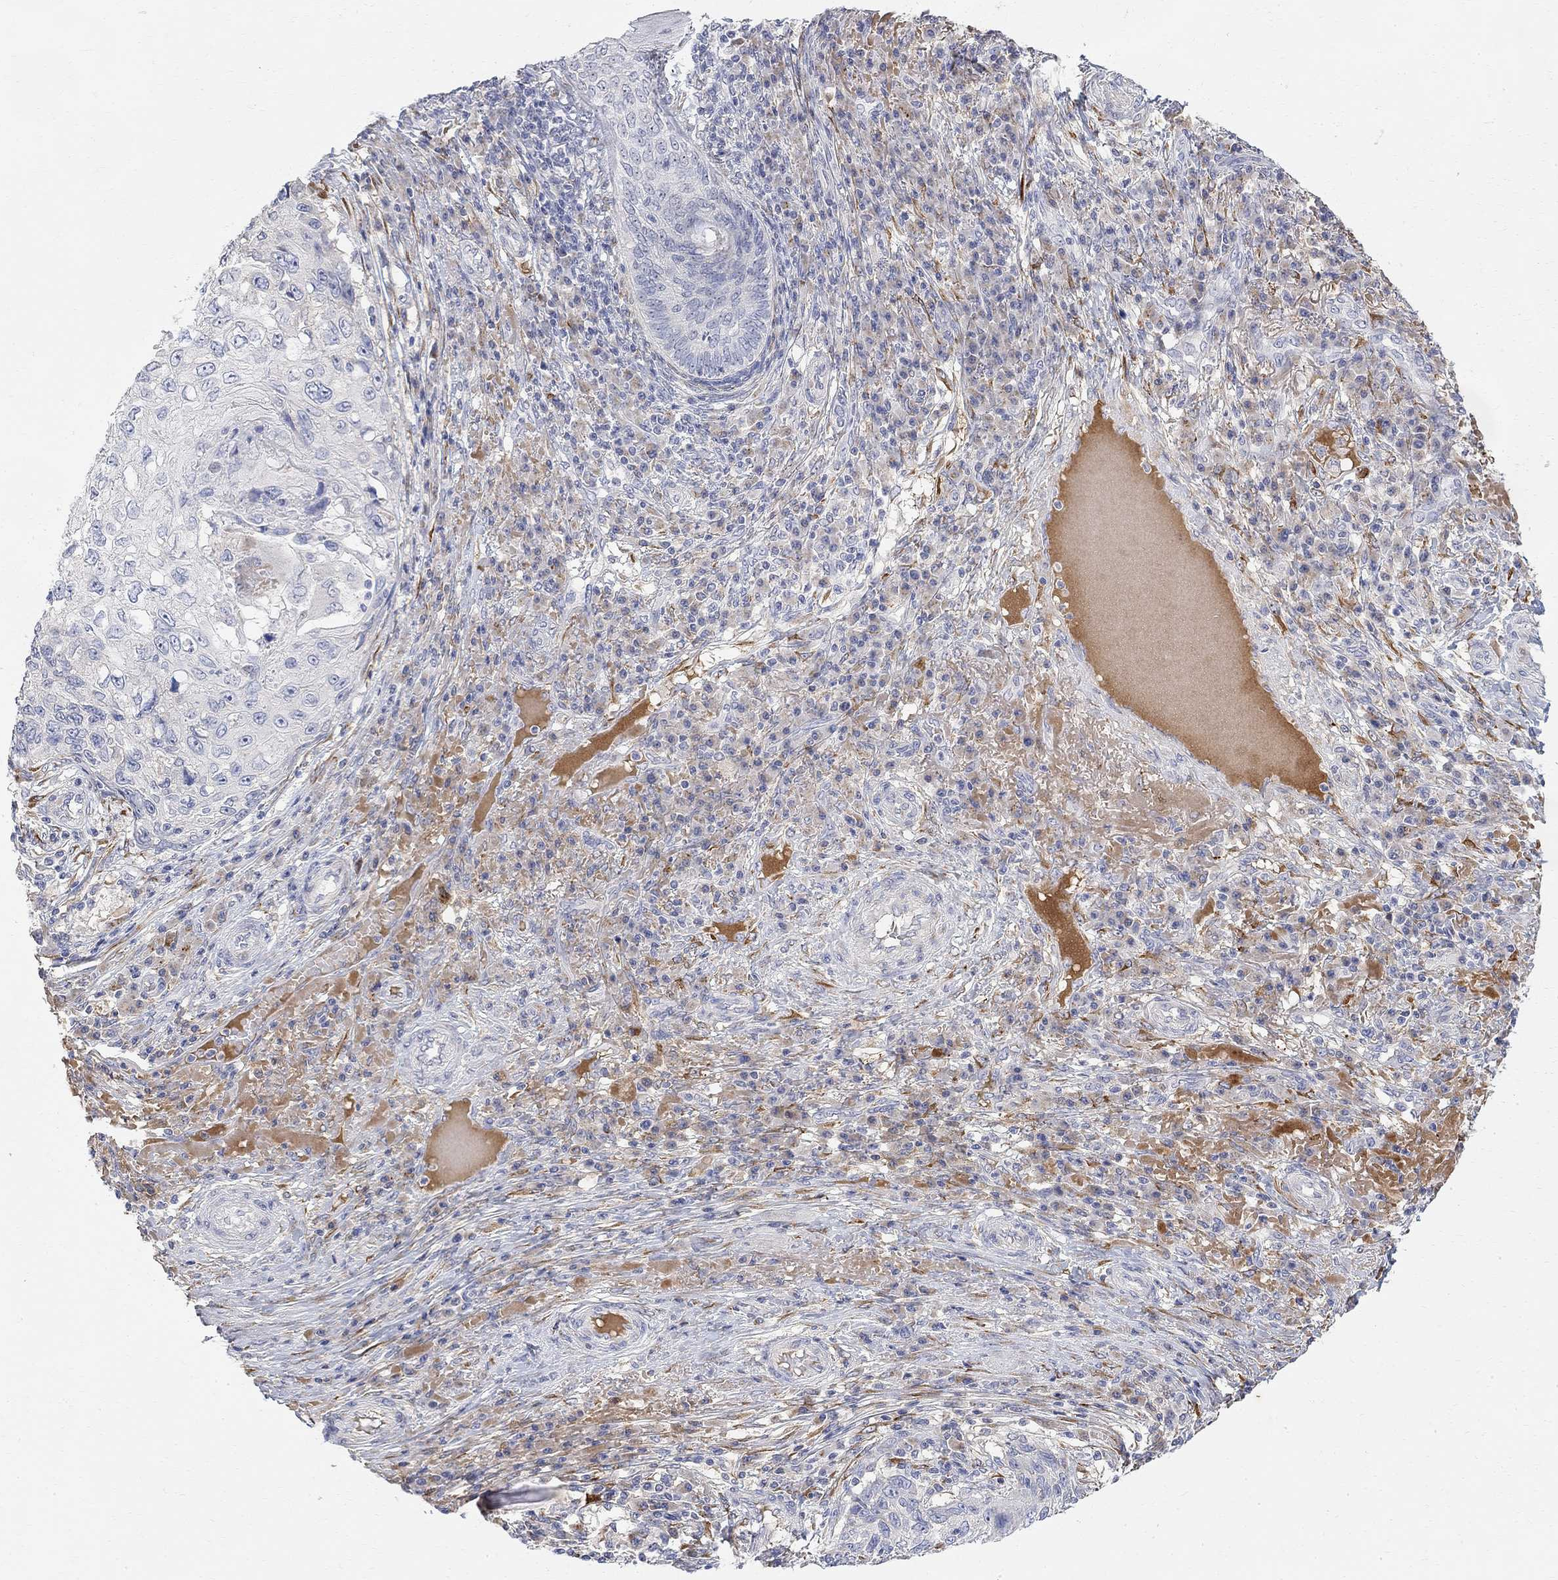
{"staining": {"intensity": "negative", "quantity": "none", "location": "none"}, "tissue": "skin cancer", "cell_type": "Tumor cells", "image_type": "cancer", "snomed": [{"axis": "morphology", "description": "Squamous cell carcinoma, NOS"}, {"axis": "topography", "description": "Skin"}], "caption": "An immunohistochemistry (IHC) histopathology image of squamous cell carcinoma (skin) is shown. There is no staining in tumor cells of squamous cell carcinoma (skin). (IHC, brightfield microscopy, high magnification).", "gene": "FNDC5", "patient": {"sex": "male", "age": 92}}